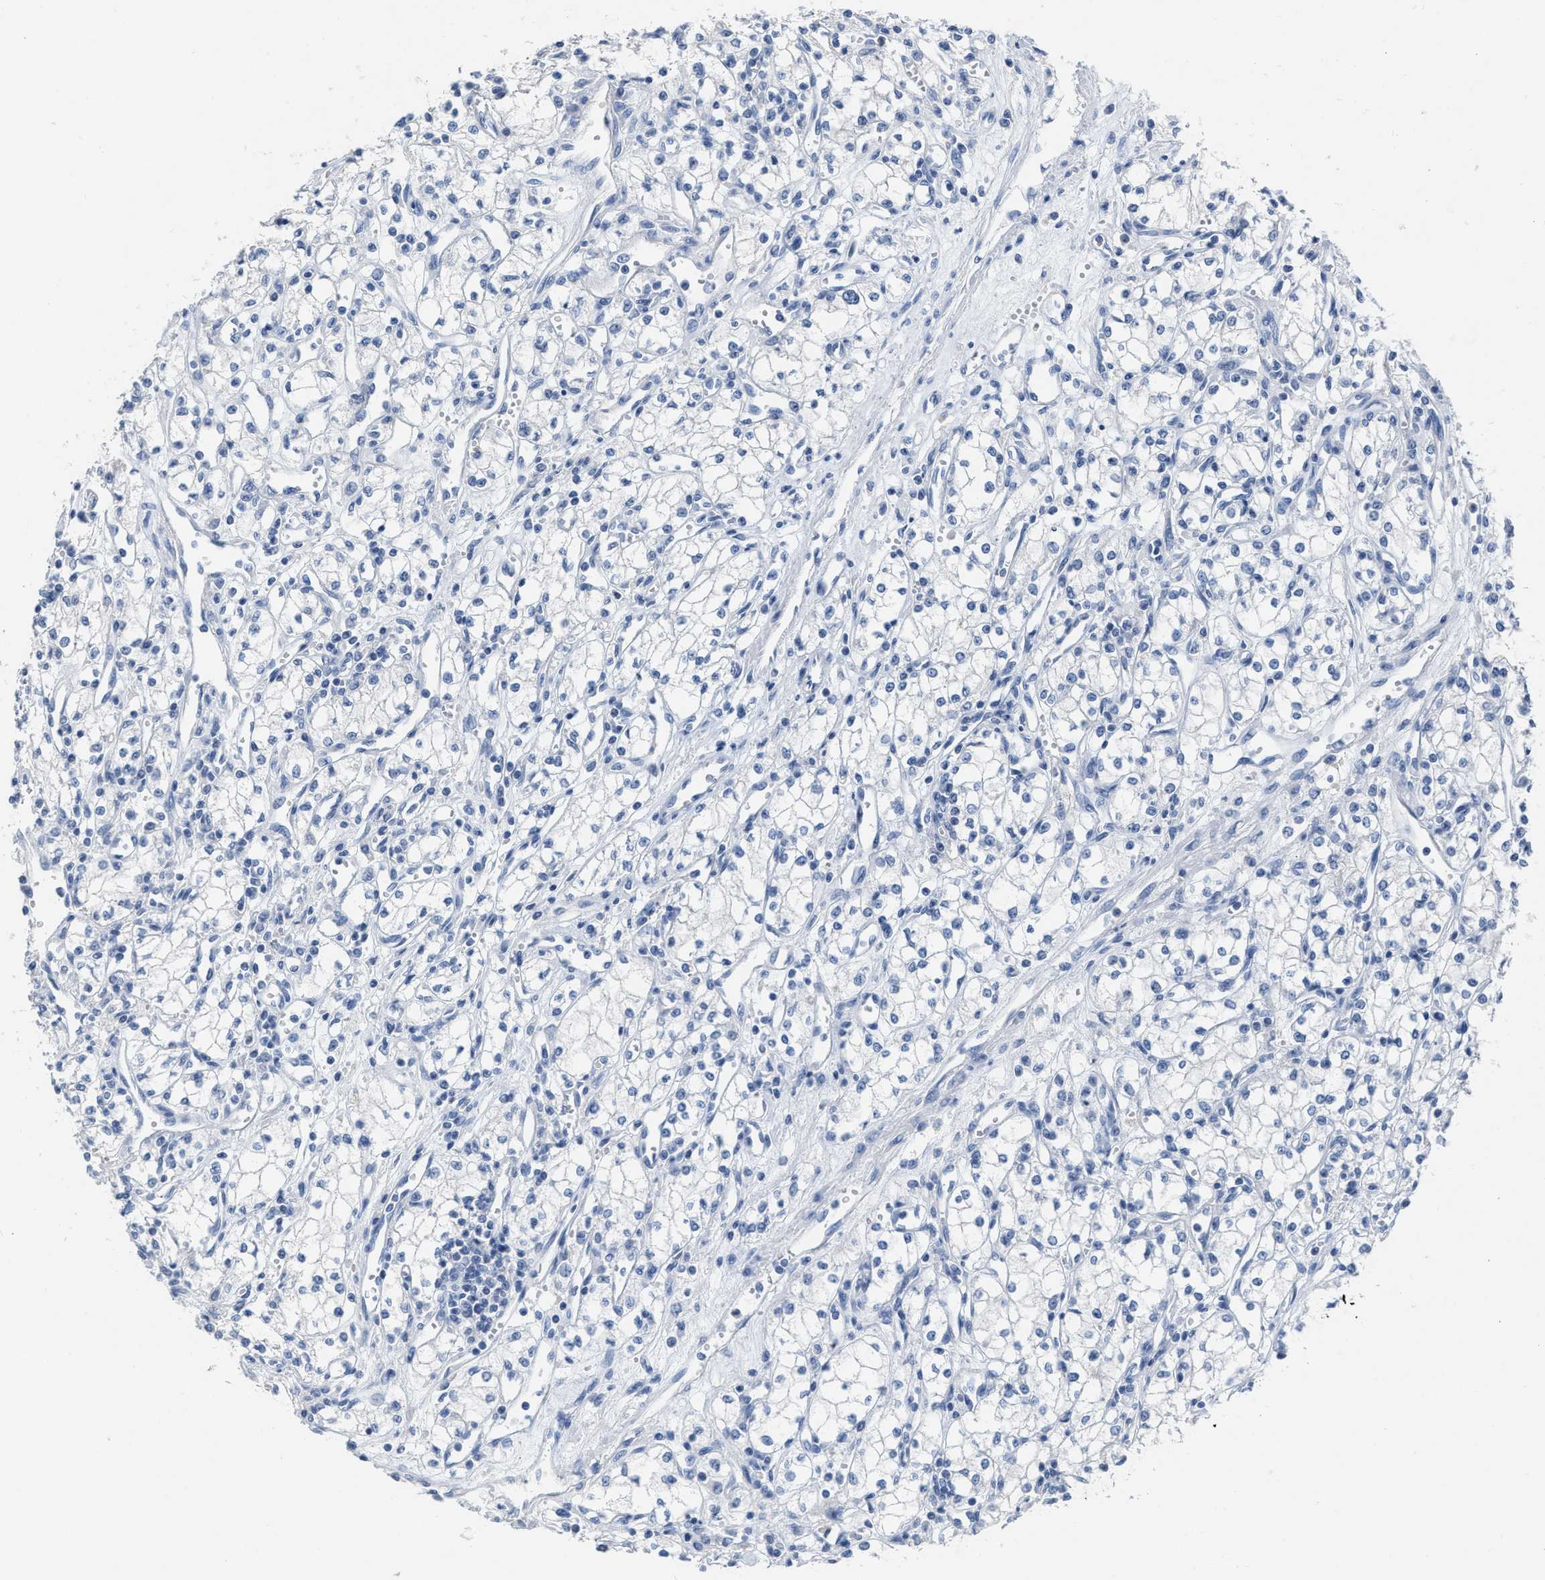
{"staining": {"intensity": "negative", "quantity": "none", "location": "none"}, "tissue": "renal cancer", "cell_type": "Tumor cells", "image_type": "cancer", "snomed": [{"axis": "morphology", "description": "Adenocarcinoma, NOS"}, {"axis": "topography", "description": "Kidney"}], "caption": "IHC histopathology image of human renal adenocarcinoma stained for a protein (brown), which exhibits no positivity in tumor cells.", "gene": "CEACAM5", "patient": {"sex": "male", "age": 59}}